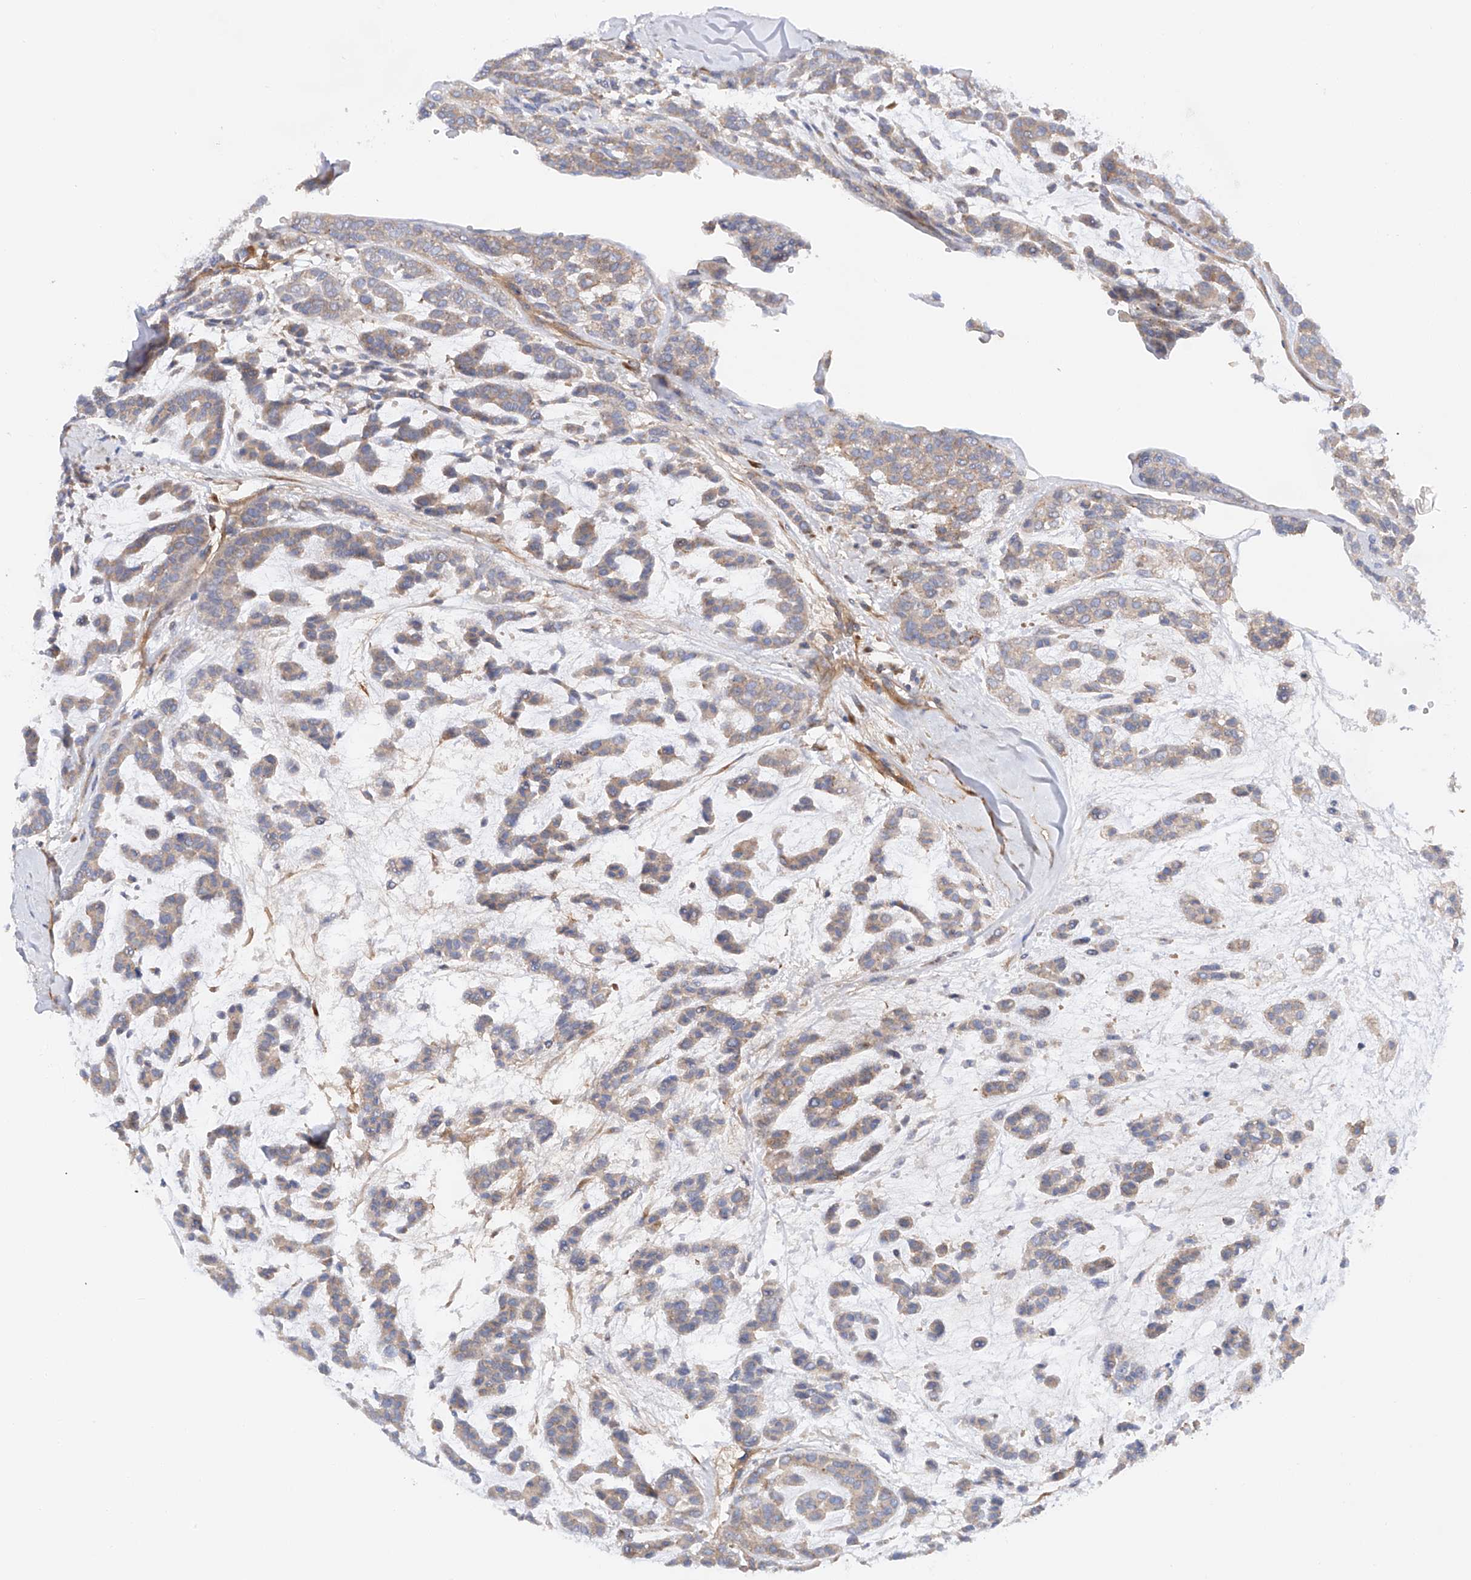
{"staining": {"intensity": "weak", "quantity": ">75%", "location": "cytoplasmic/membranous"}, "tissue": "head and neck cancer", "cell_type": "Tumor cells", "image_type": "cancer", "snomed": [{"axis": "morphology", "description": "Adenocarcinoma, NOS"}, {"axis": "morphology", "description": "Adenoma, NOS"}, {"axis": "topography", "description": "Head-Neck"}], "caption": "IHC staining of head and neck cancer (adenocarcinoma), which exhibits low levels of weak cytoplasmic/membranous expression in approximately >75% of tumor cells indicating weak cytoplasmic/membranous protein positivity. The staining was performed using DAB (3,3'-diaminobenzidine) (brown) for protein detection and nuclei were counterstained in hematoxylin (blue).", "gene": "LCA5", "patient": {"sex": "female", "age": 55}}